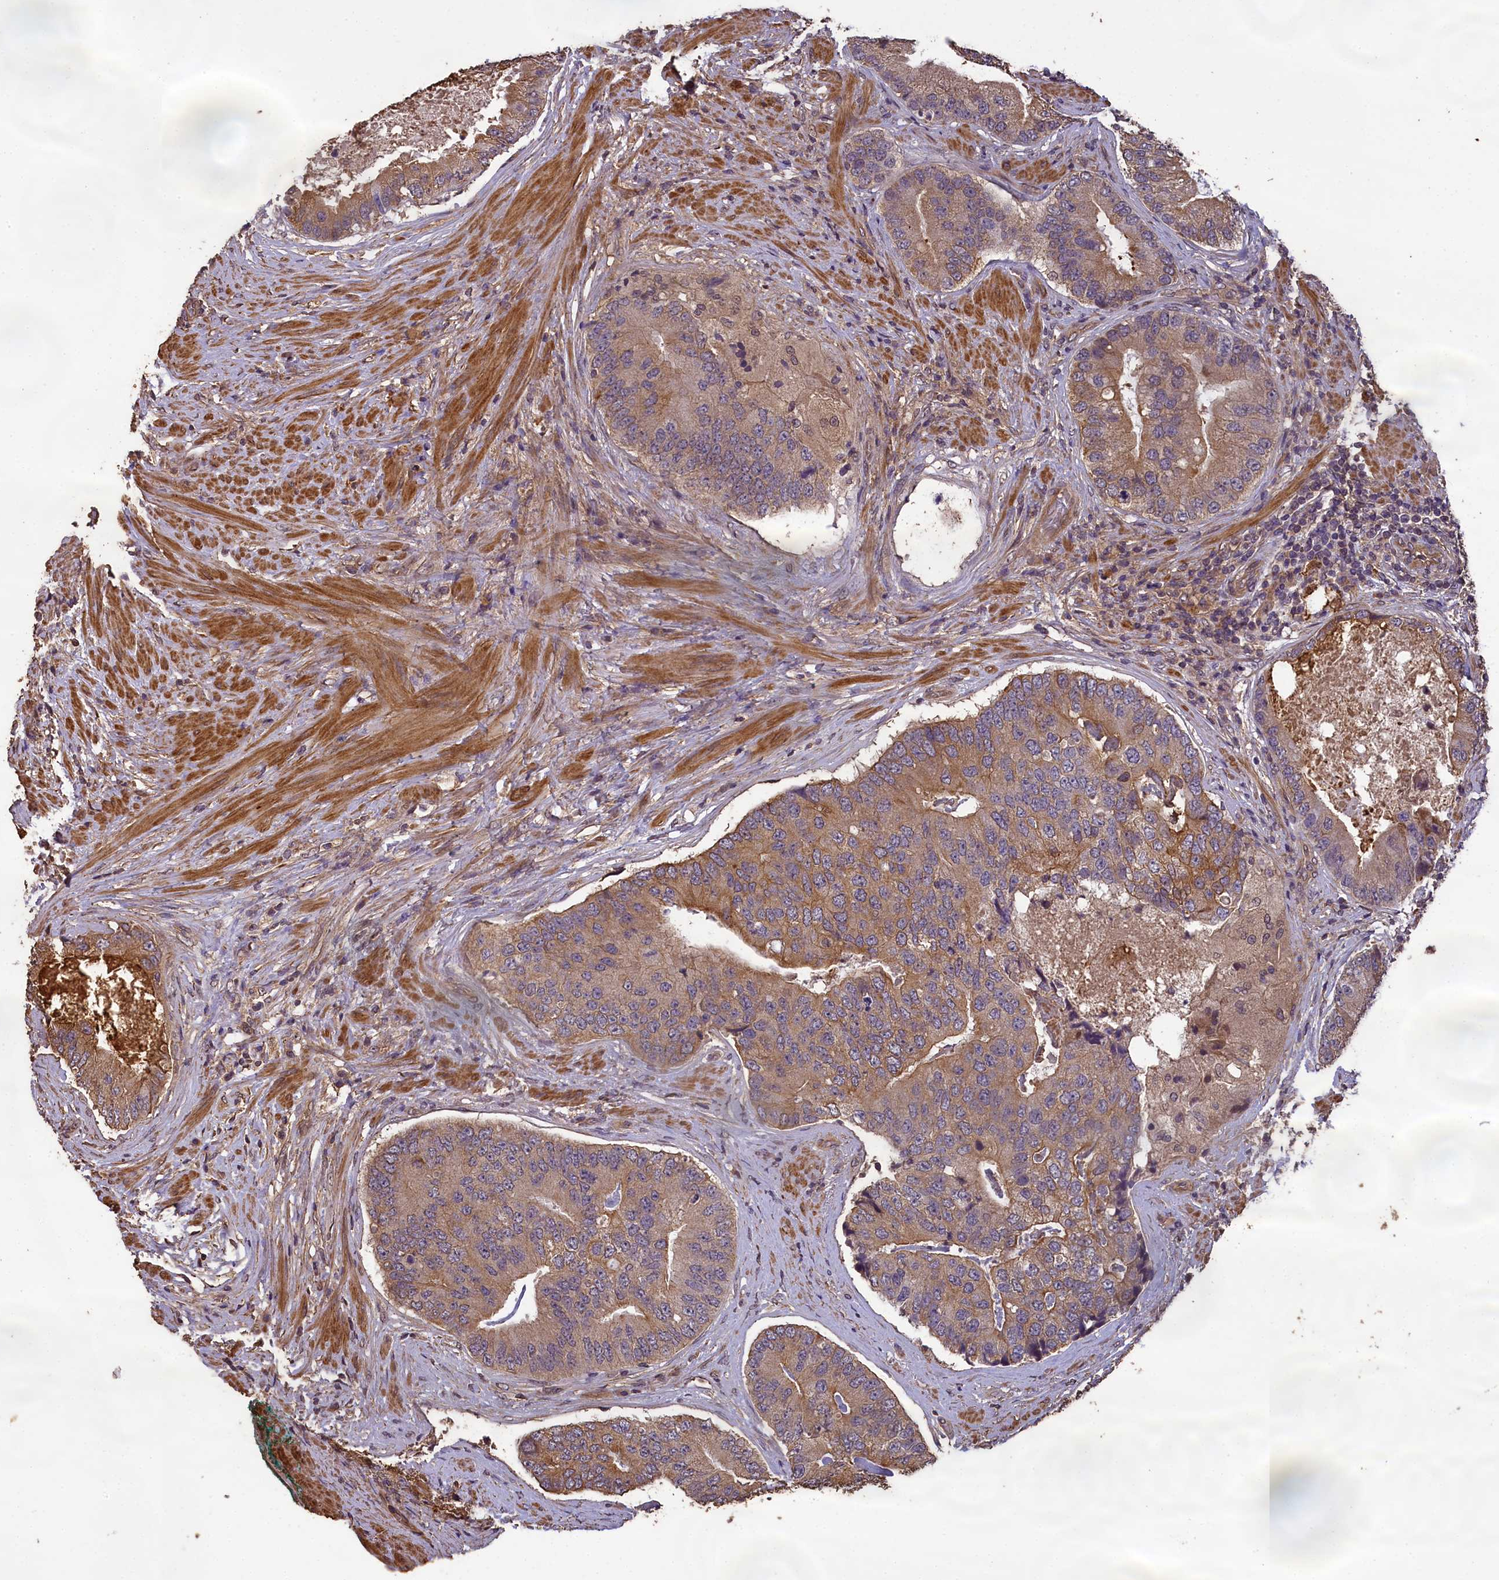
{"staining": {"intensity": "moderate", "quantity": ">75%", "location": "cytoplasmic/membranous"}, "tissue": "prostate cancer", "cell_type": "Tumor cells", "image_type": "cancer", "snomed": [{"axis": "morphology", "description": "Adenocarcinoma, High grade"}, {"axis": "topography", "description": "Prostate"}], "caption": "Immunohistochemical staining of prostate cancer (high-grade adenocarcinoma) displays medium levels of moderate cytoplasmic/membranous protein staining in about >75% of tumor cells.", "gene": "CHD9", "patient": {"sex": "male", "age": 70}}